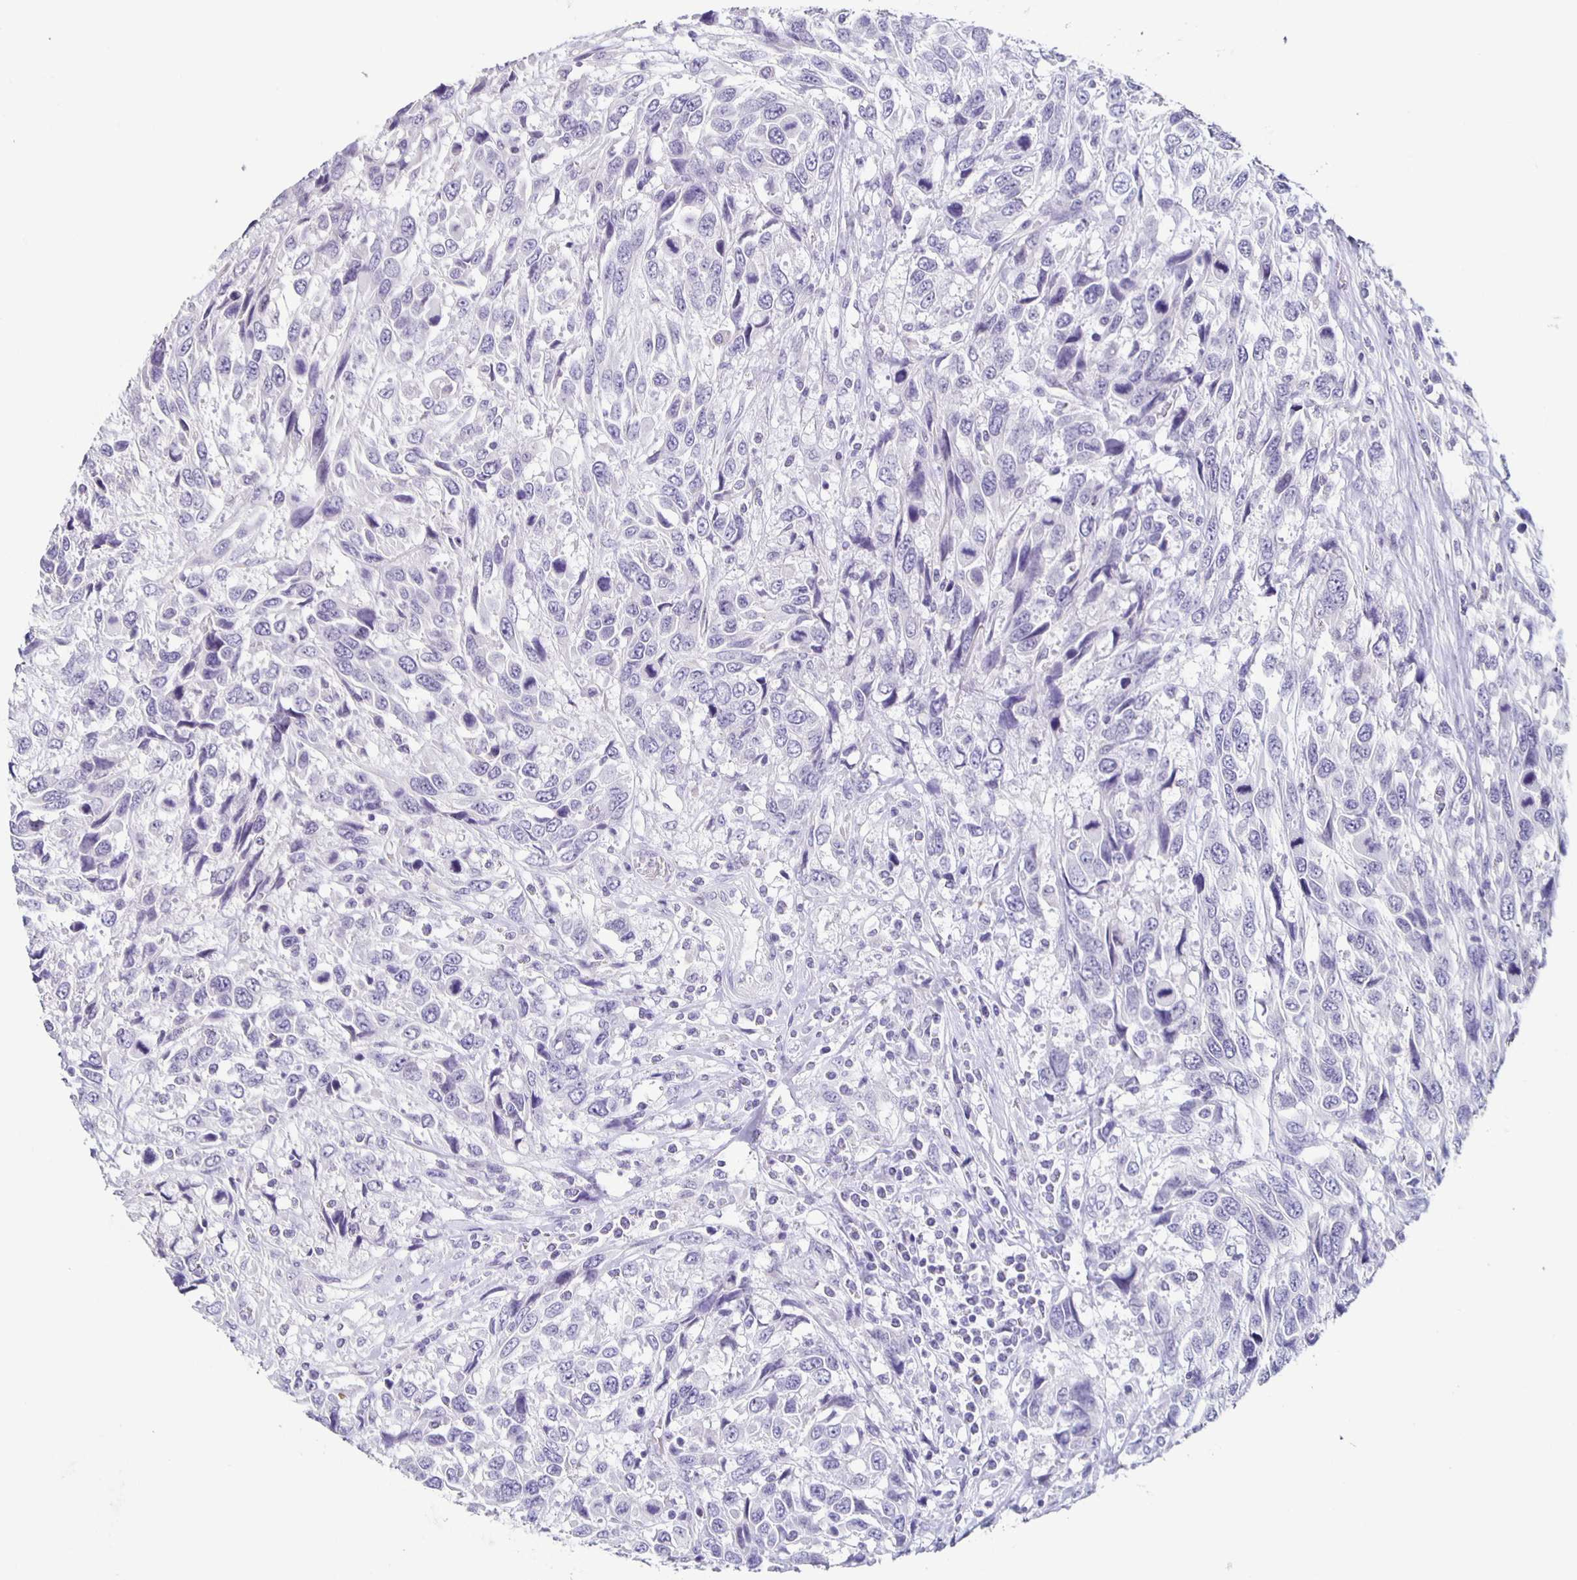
{"staining": {"intensity": "negative", "quantity": "none", "location": "none"}, "tissue": "urothelial cancer", "cell_type": "Tumor cells", "image_type": "cancer", "snomed": [{"axis": "morphology", "description": "Urothelial carcinoma, High grade"}, {"axis": "topography", "description": "Urinary bladder"}], "caption": "DAB immunohistochemical staining of human urothelial cancer exhibits no significant staining in tumor cells.", "gene": "CARNS1", "patient": {"sex": "female", "age": 70}}